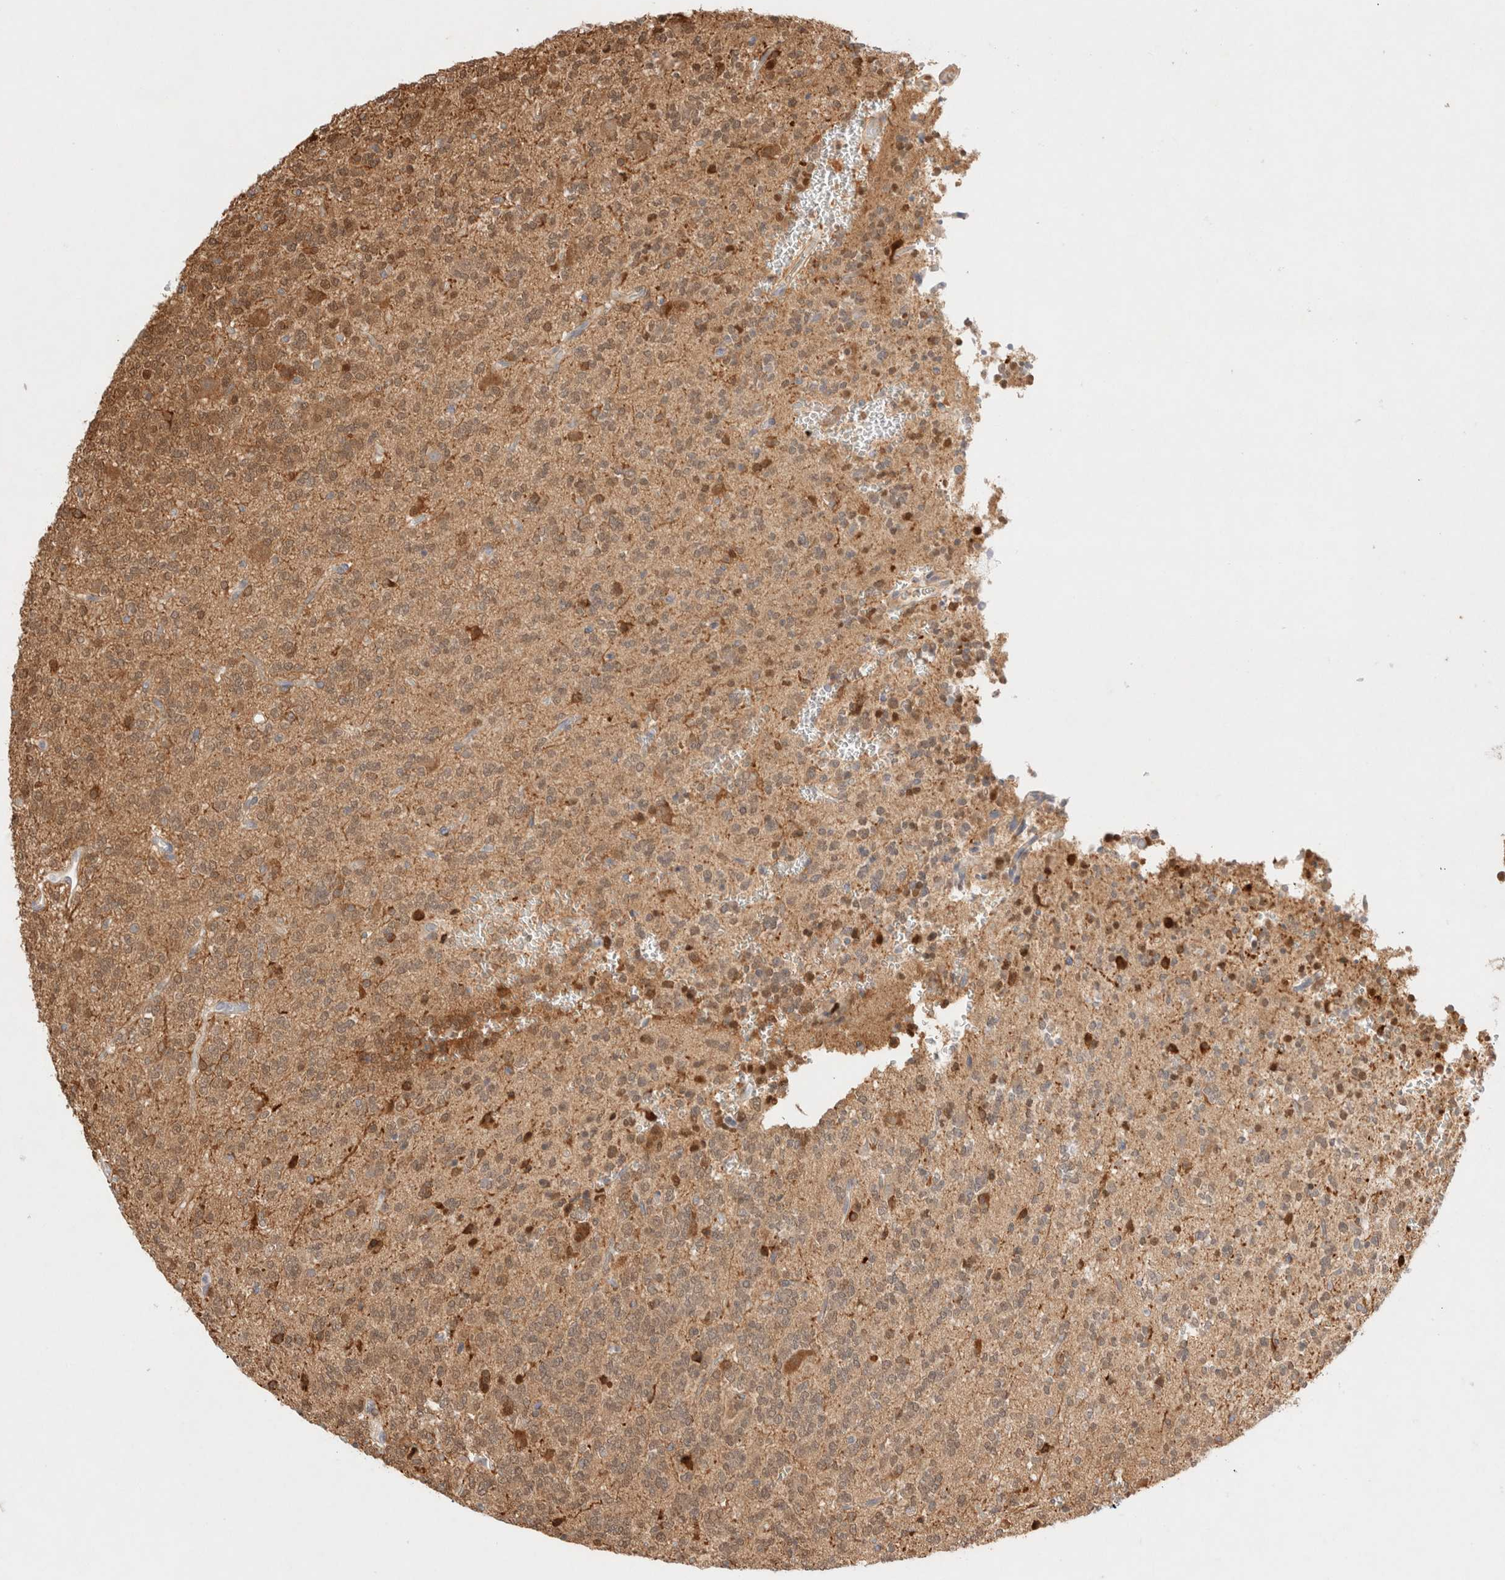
{"staining": {"intensity": "moderate", "quantity": ">75%", "location": "cytoplasmic/membranous,nuclear"}, "tissue": "glioma", "cell_type": "Tumor cells", "image_type": "cancer", "snomed": [{"axis": "morphology", "description": "Glioma, malignant, Low grade"}, {"axis": "topography", "description": "Brain"}], "caption": "Approximately >75% of tumor cells in human malignant low-grade glioma reveal moderate cytoplasmic/membranous and nuclear protein expression as visualized by brown immunohistochemical staining.", "gene": "STARD10", "patient": {"sex": "male", "age": 38}}